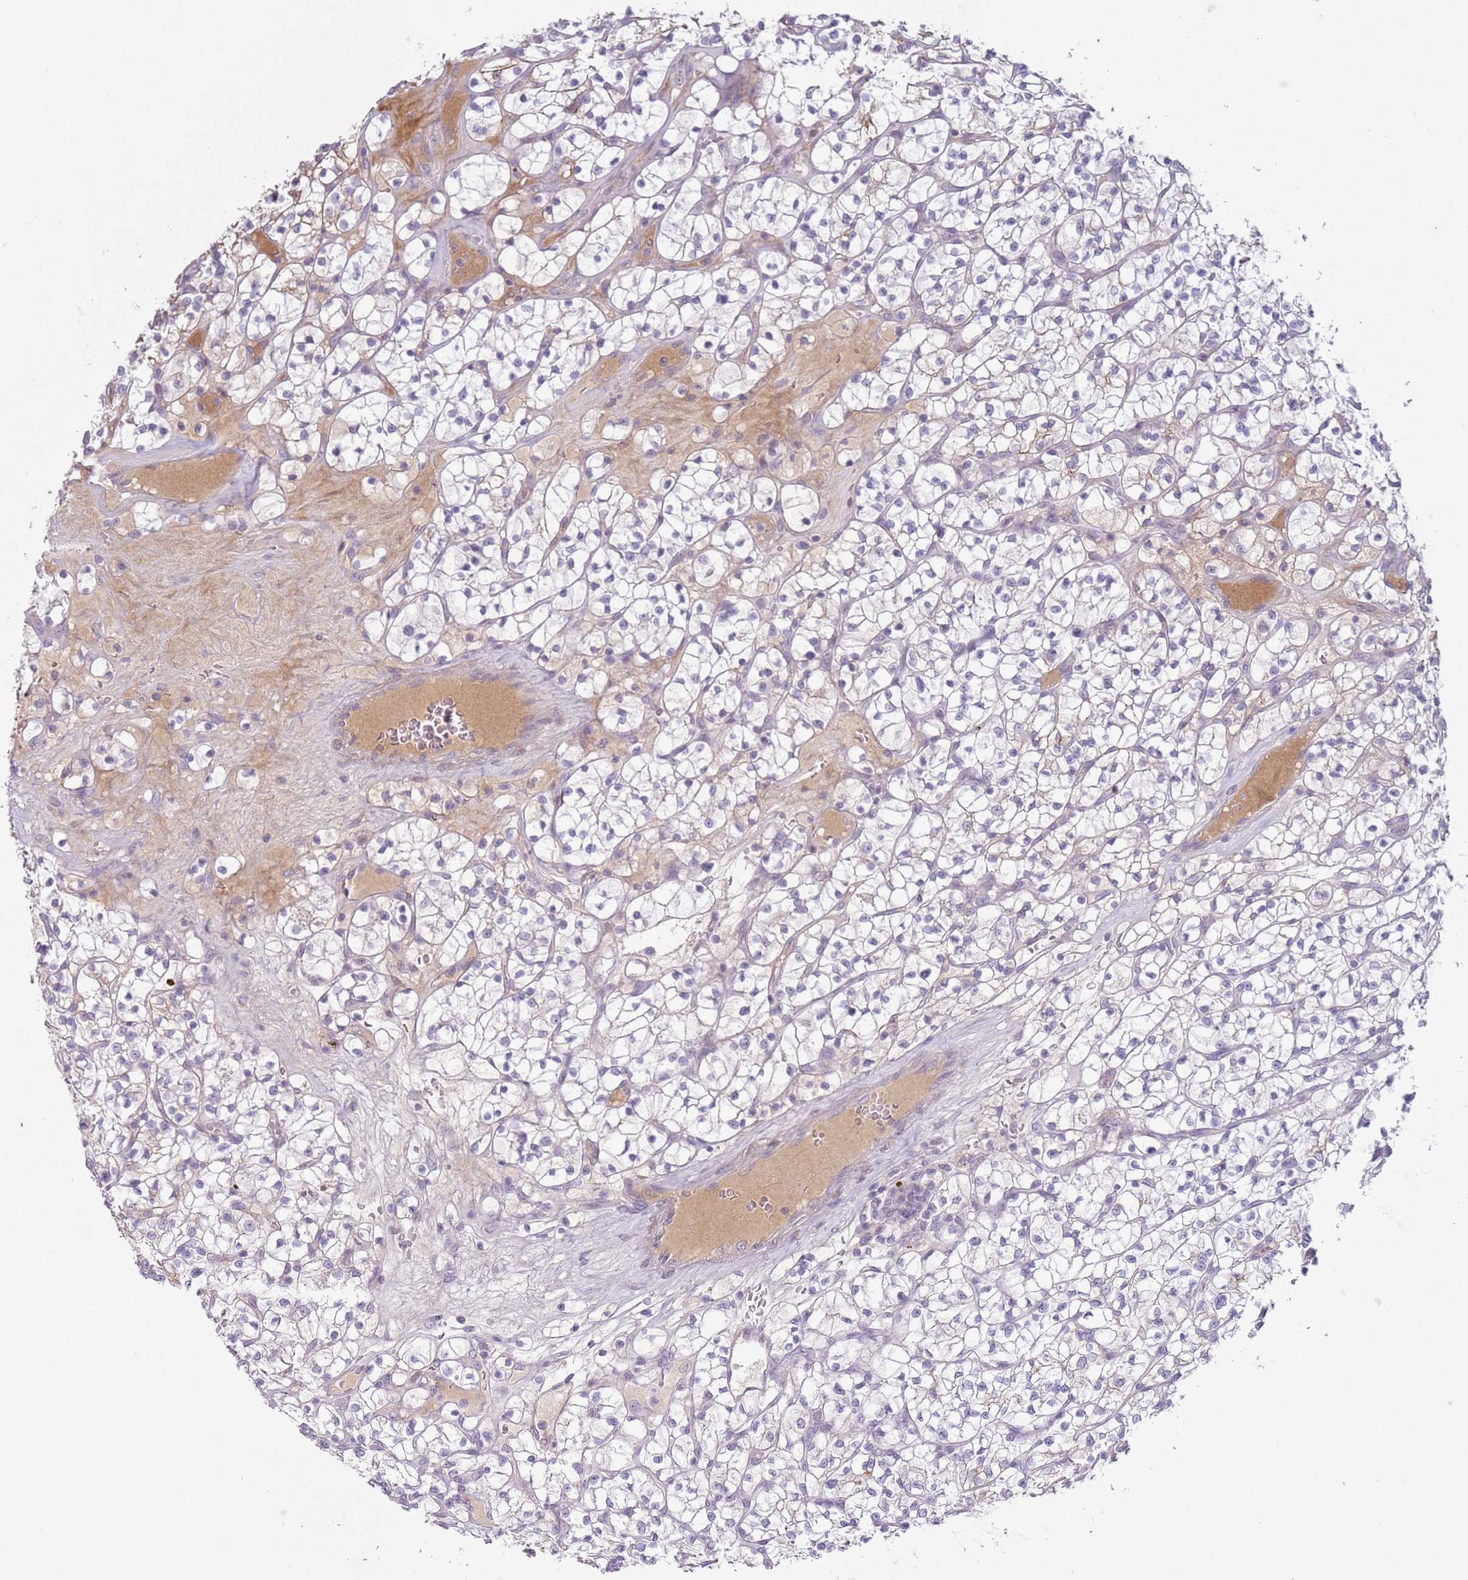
{"staining": {"intensity": "negative", "quantity": "none", "location": "none"}, "tissue": "renal cancer", "cell_type": "Tumor cells", "image_type": "cancer", "snomed": [{"axis": "morphology", "description": "Adenocarcinoma, NOS"}, {"axis": "topography", "description": "Kidney"}], "caption": "Immunohistochemistry (IHC) image of neoplastic tissue: human renal adenocarcinoma stained with DAB (3,3'-diaminobenzidine) demonstrates no significant protein positivity in tumor cells.", "gene": "NPAP1", "patient": {"sex": "female", "age": 64}}